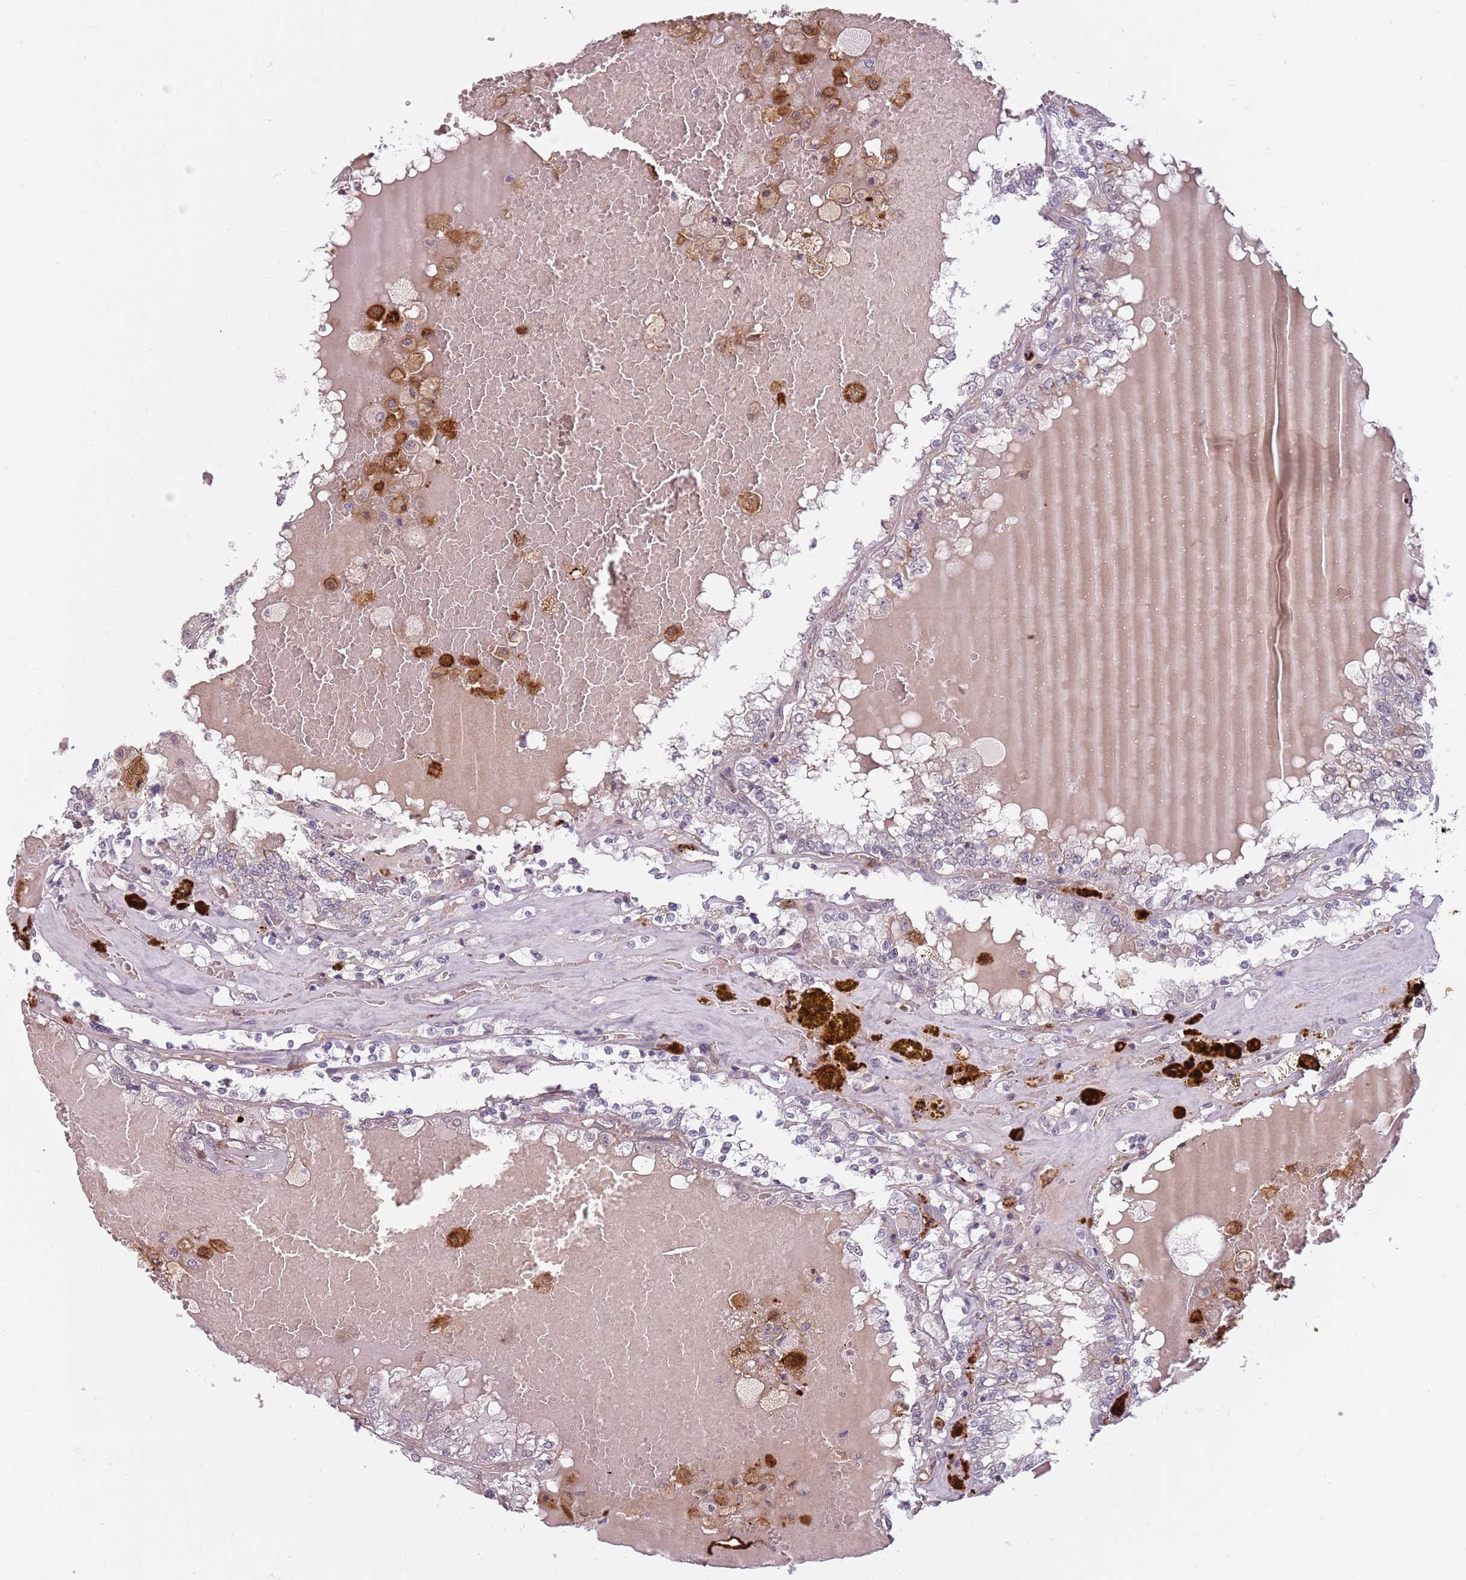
{"staining": {"intensity": "negative", "quantity": "none", "location": "none"}, "tissue": "renal cancer", "cell_type": "Tumor cells", "image_type": "cancer", "snomed": [{"axis": "morphology", "description": "Adenocarcinoma, NOS"}, {"axis": "topography", "description": "Kidney"}], "caption": "Immunohistochemistry (IHC) of renal cancer demonstrates no staining in tumor cells.", "gene": "PPP1R14C", "patient": {"sex": "female", "age": 56}}